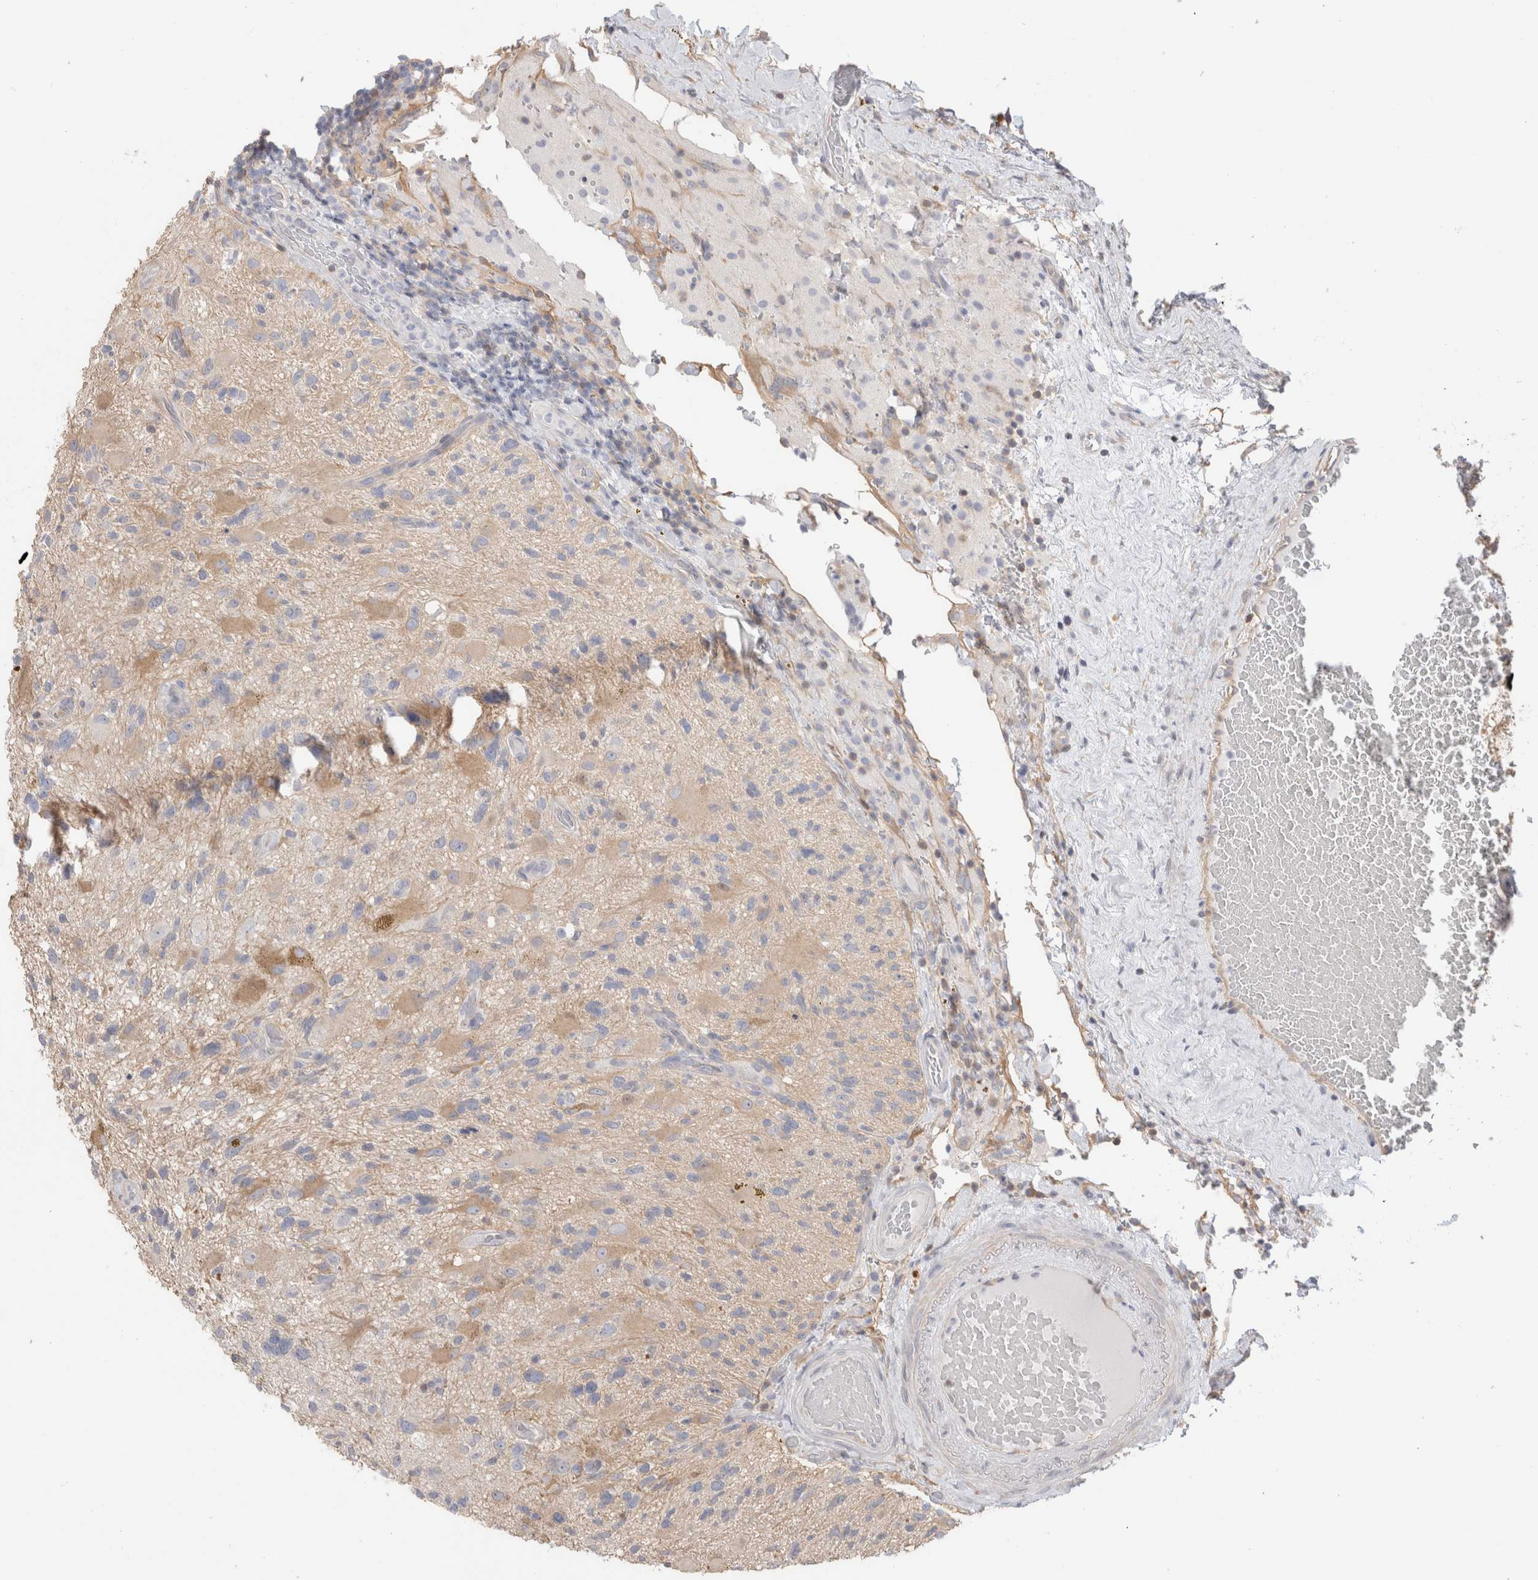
{"staining": {"intensity": "weak", "quantity": "<25%", "location": "cytoplasmic/membranous"}, "tissue": "glioma", "cell_type": "Tumor cells", "image_type": "cancer", "snomed": [{"axis": "morphology", "description": "Glioma, malignant, High grade"}, {"axis": "topography", "description": "Brain"}], "caption": "DAB (3,3'-diaminobenzidine) immunohistochemical staining of malignant glioma (high-grade) exhibits no significant expression in tumor cells.", "gene": "CAPN2", "patient": {"sex": "male", "age": 33}}